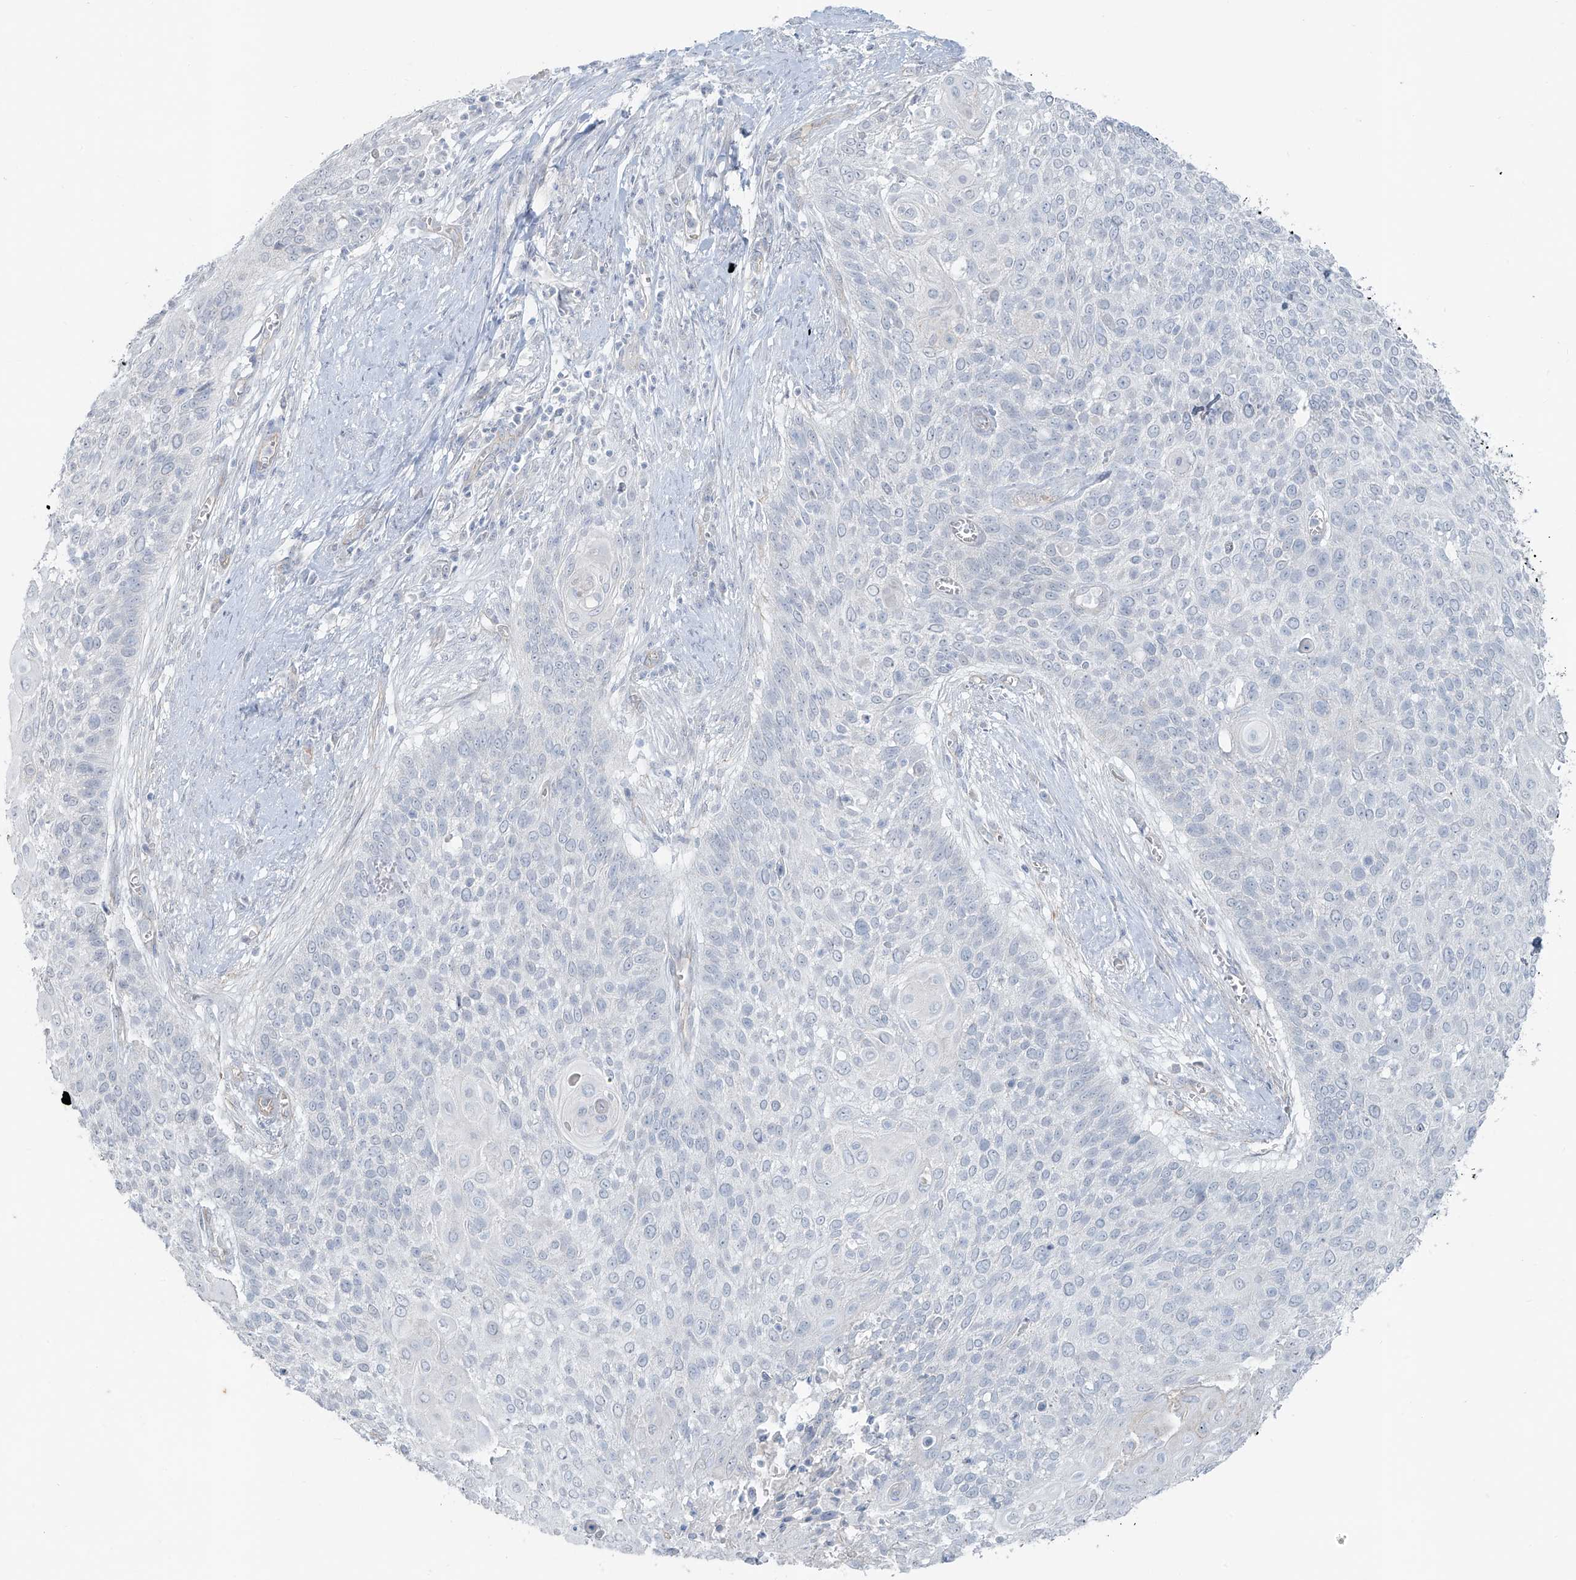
{"staining": {"intensity": "negative", "quantity": "none", "location": "none"}, "tissue": "cervical cancer", "cell_type": "Tumor cells", "image_type": "cancer", "snomed": [{"axis": "morphology", "description": "Squamous cell carcinoma, NOS"}, {"axis": "topography", "description": "Cervix"}], "caption": "The photomicrograph reveals no significant staining in tumor cells of squamous cell carcinoma (cervical).", "gene": "TUBE1", "patient": {"sex": "female", "age": 39}}